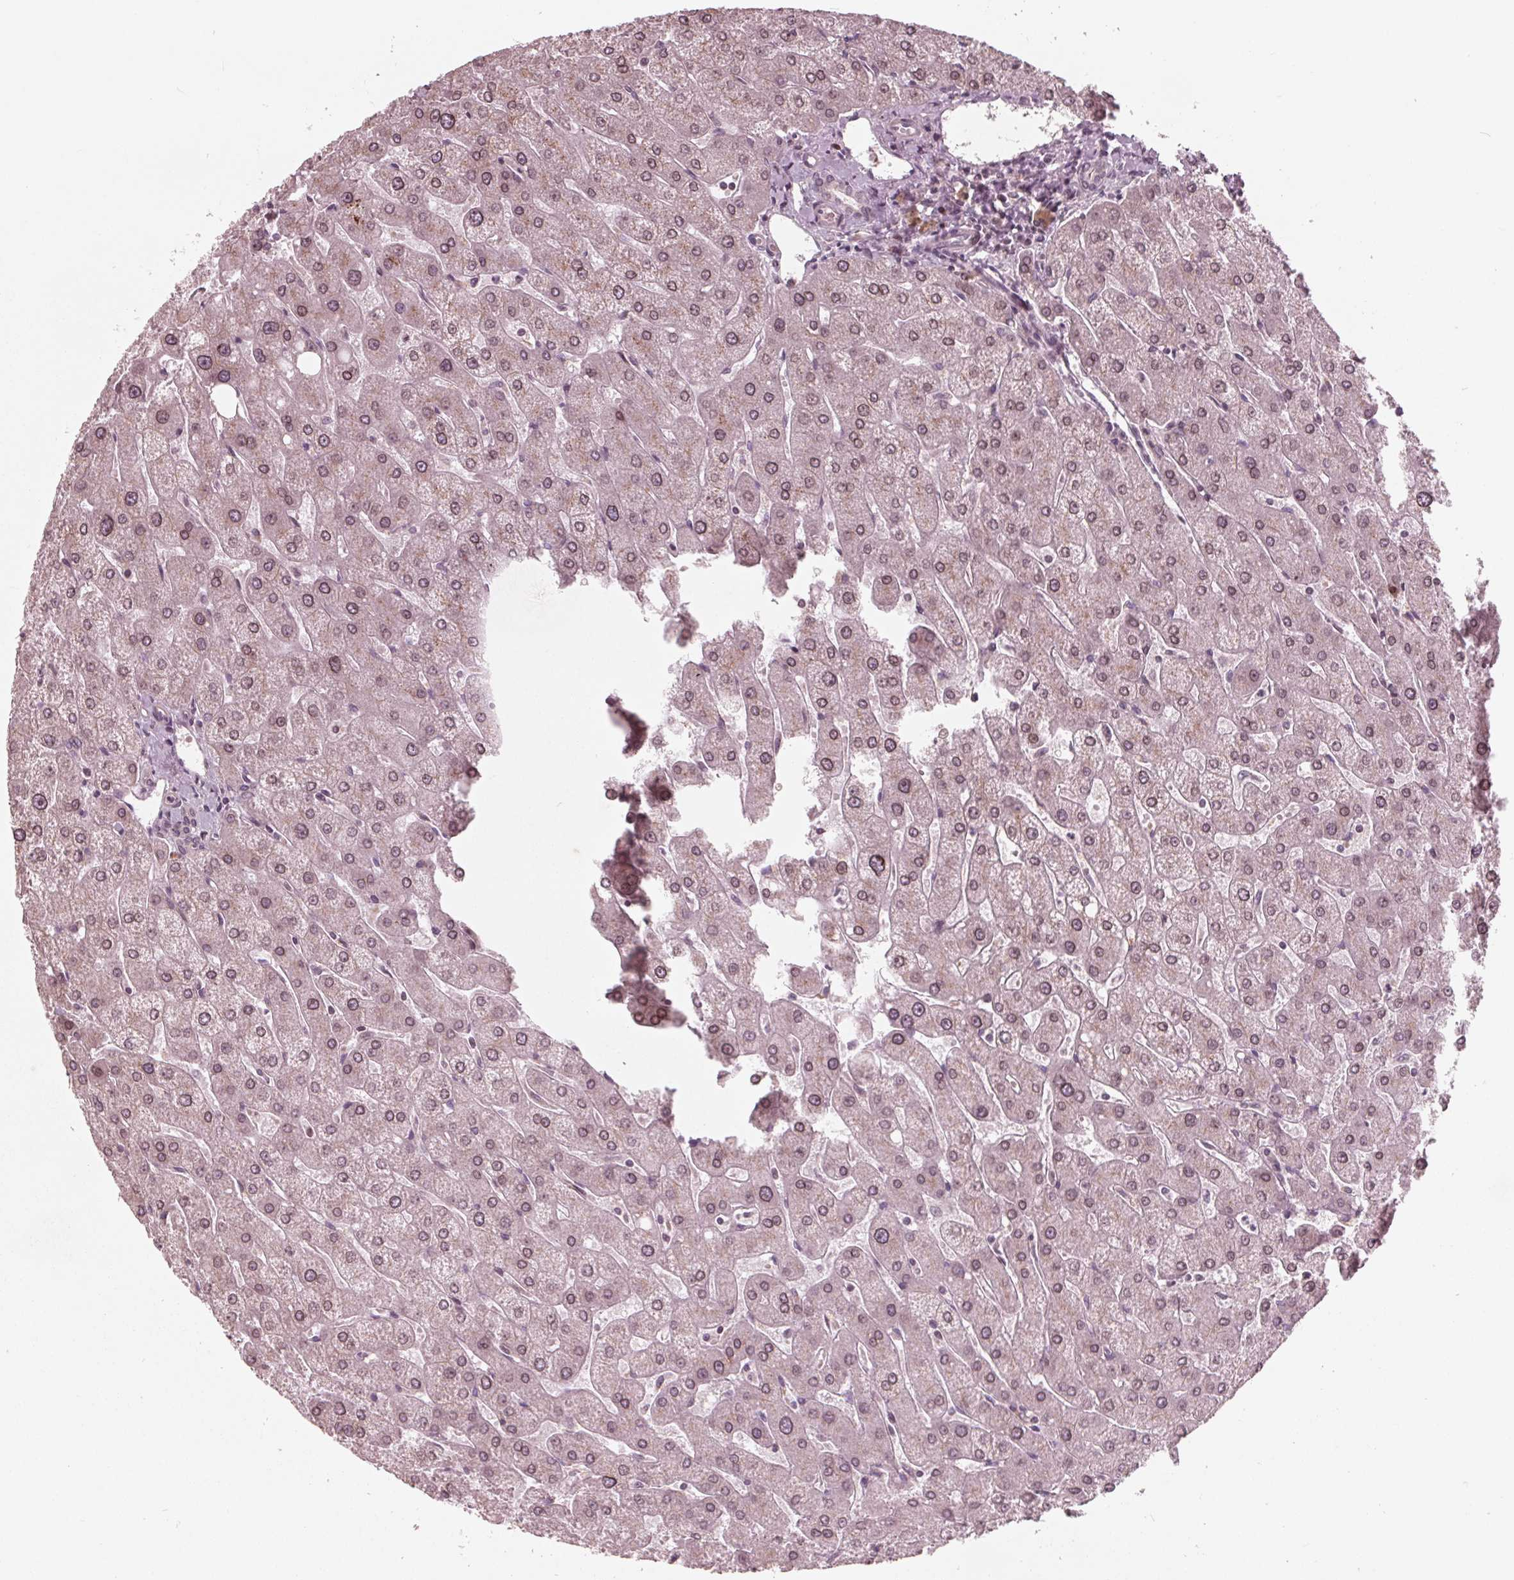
{"staining": {"intensity": "negative", "quantity": "none", "location": "none"}, "tissue": "liver", "cell_type": "Cholangiocytes", "image_type": "normal", "snomed": [{"axis": "morphology", "description": "Normal tissue, NOS"}, {"axis": "topography", "description": "Liver"}], "caption": "High power microscopy histopathology image of an IHC micrograph of benign liver, revealing no significant expression in cholangiocytes.", "gene": "NUP210", "patient": {"sex": "male", "age": 67}}